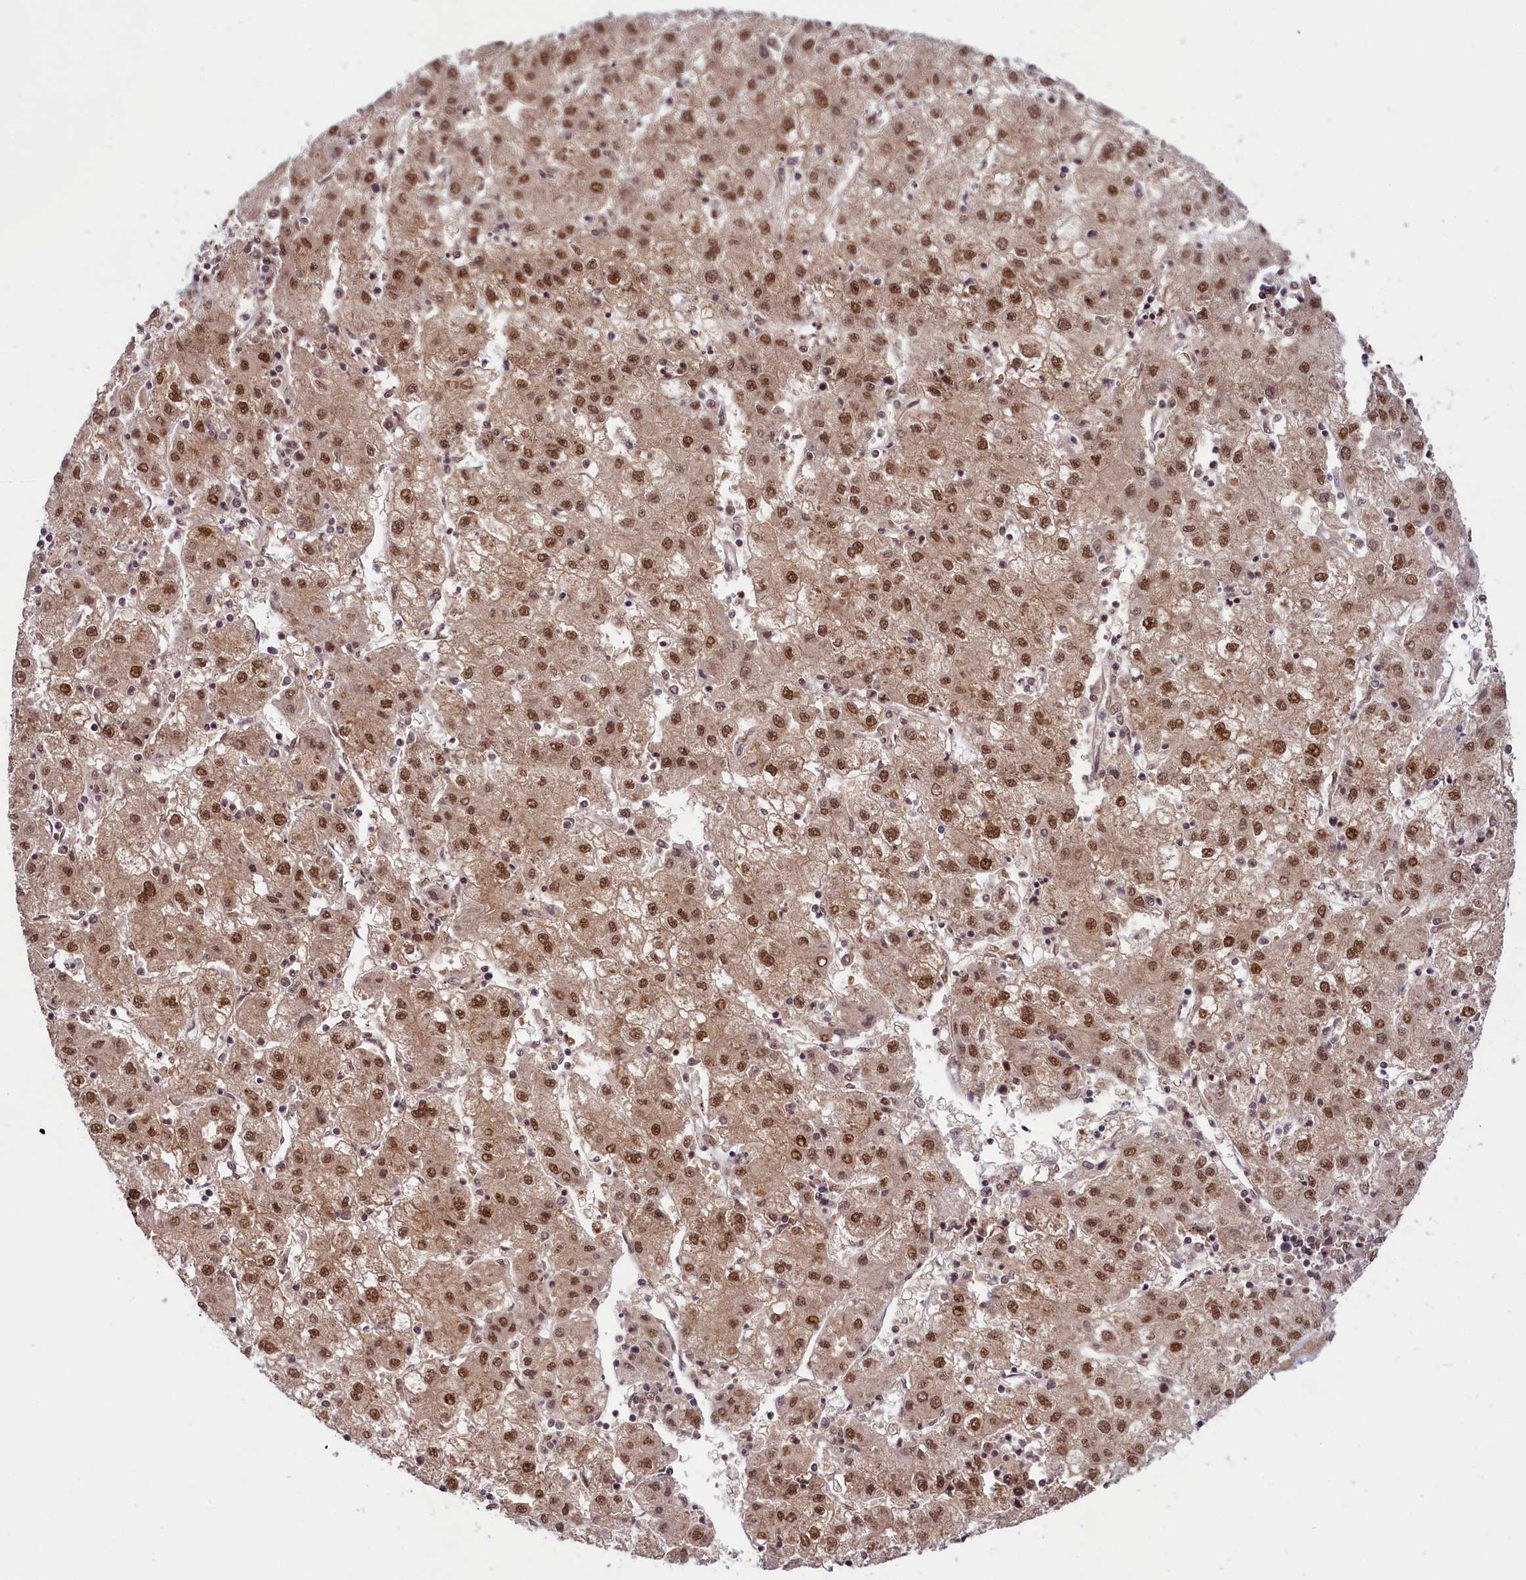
{"staining": {"intensity": "moderate", "quantity": ">75%", "location": "cytoplasmic/membranous,nuclear"}, "tissue": "liver cancer", "cell_type": "Tumor cells", "image_type": "cancer", "snomed": [{"axis": "morphology", "description": "Carcinoma, Hepatocellular, NOS"}, {"axis": "topography", "description": "Liver"}], "caption": "Tumor cells show moderate cytoplasmic/membranous and nuclear staining in approximately >75% of cells in liver cancer (hepatocellular carcinoma).", "gene": "ANKS3", "patient": {"sex": "male", "age": 72}}